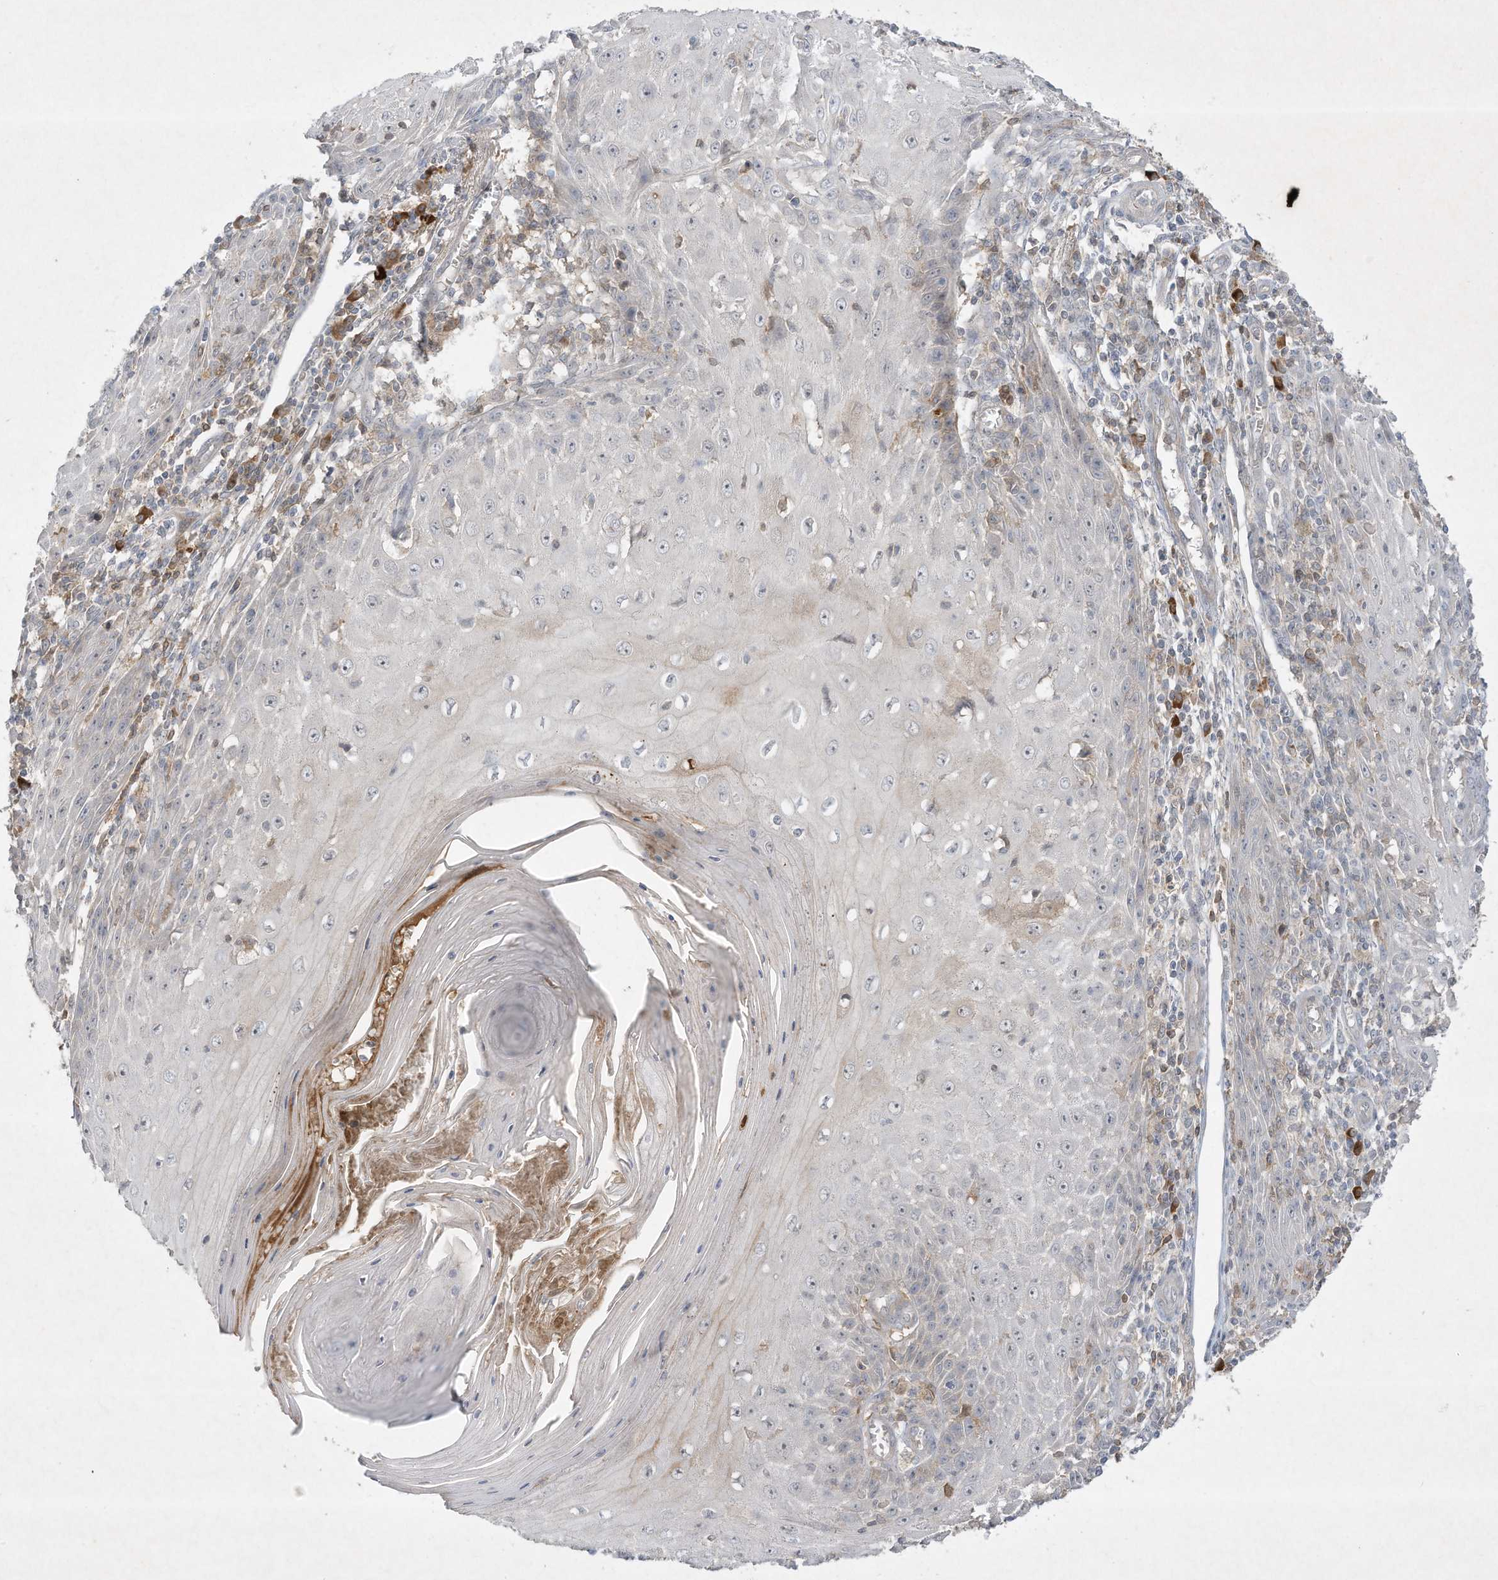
{"staining": {"intensity": "negative", "quantity": "none", "location": "none"}, "tissue": "skin cancer", "cell_type": "Tumor cells", "image_type": "cancer", "snomed": [{"axis": "morphology", "description": "Squamous cell carcinoma, NOS"}, {"axis": "topography", "description": "Skin"}], "caption": "Skin squamous cell carcinoma was stained to show a protein in brown. There is no significant positivity in tumor cells.", "gene": "FETUB", "patient": {"sex": "female", "age": 73}}